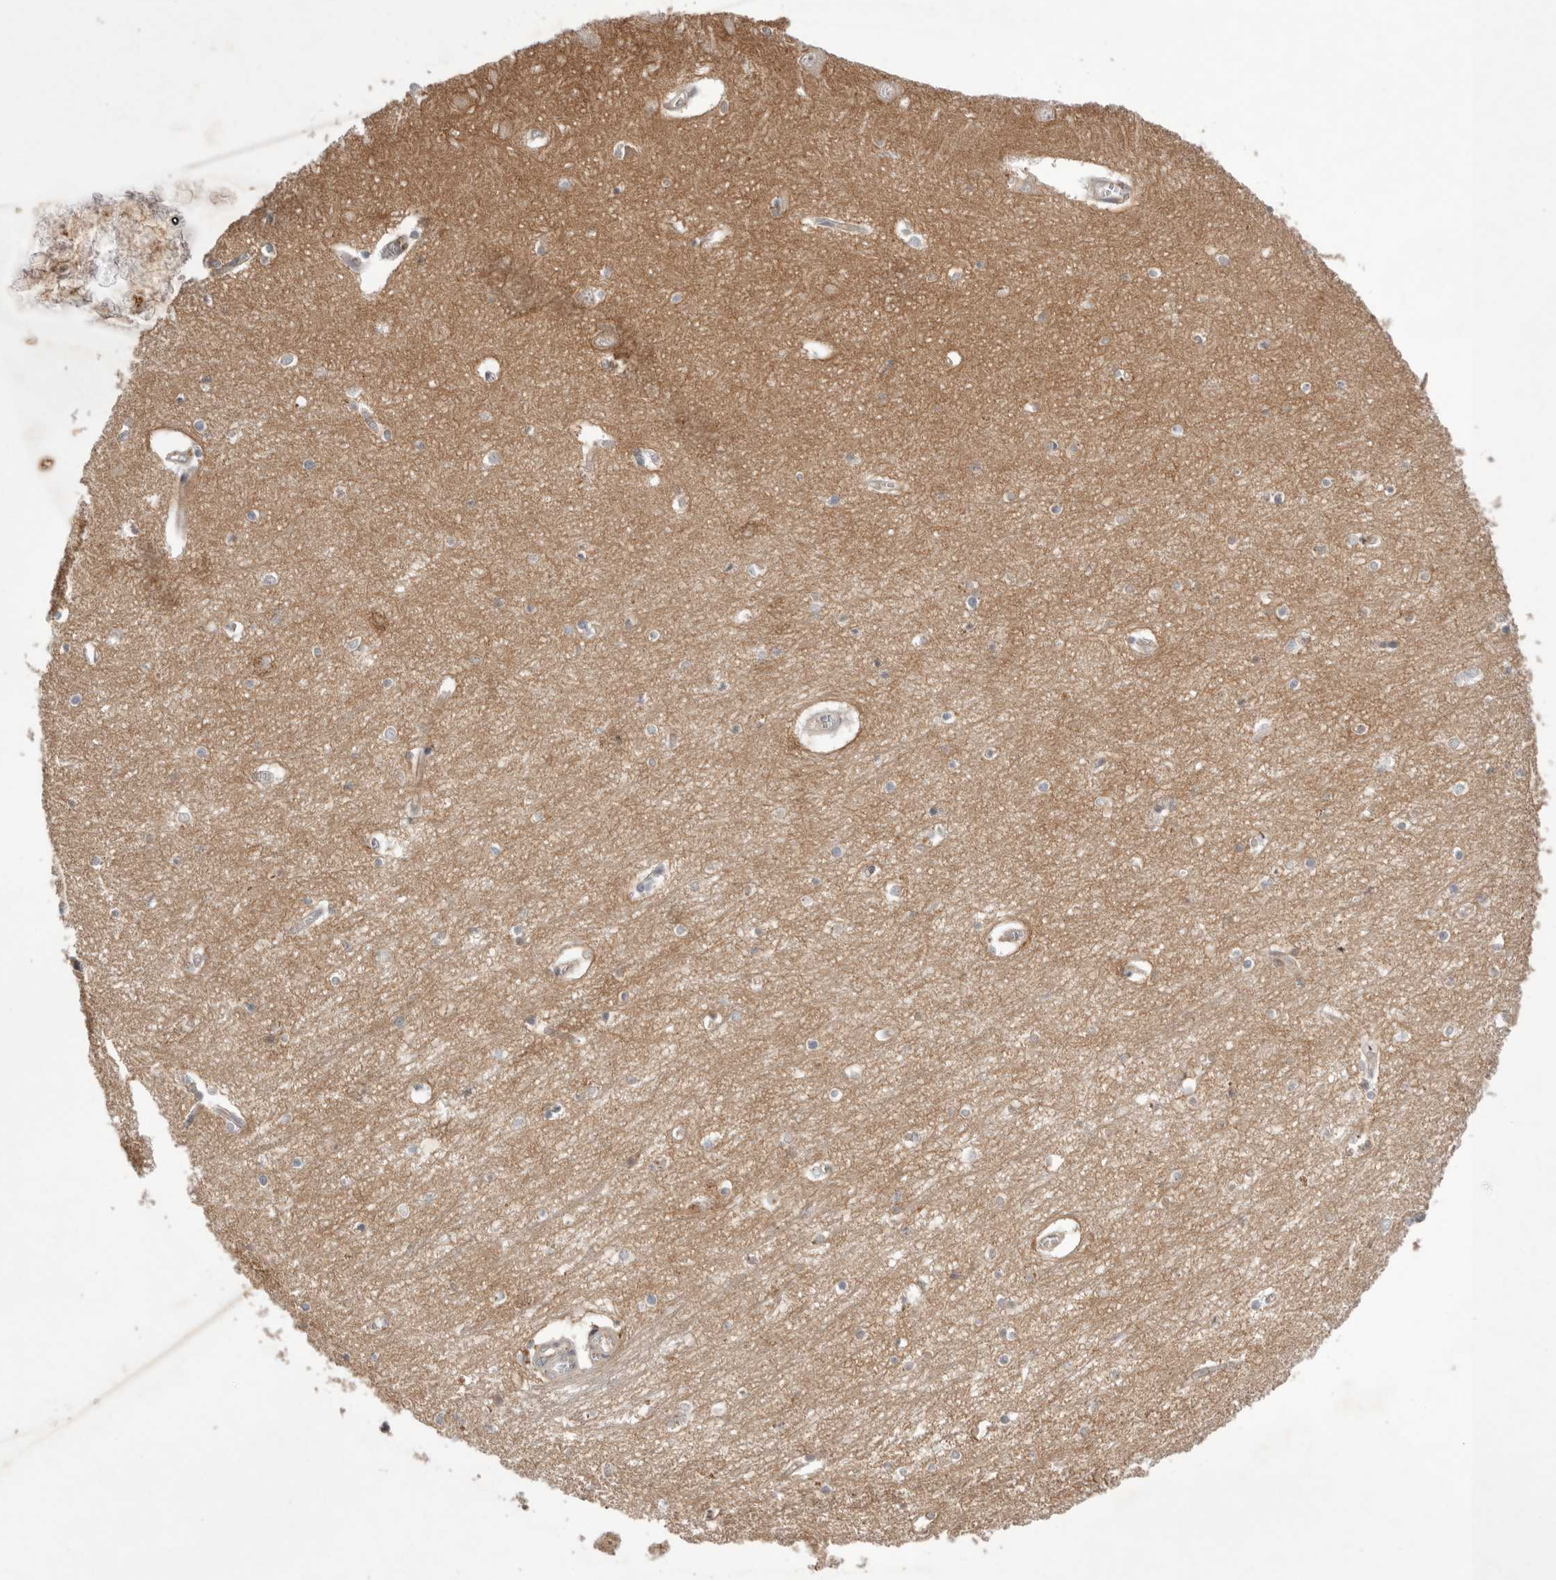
{"staining": {"intensity": "moderate", "quantity": "<25%", "location": "cytoplasmic/membranous"}, "tissue": "hippocampus", "cell_type": "Glial cells", "image_type": "normal", "snomed": [{"axis": "morphology", "description": "Normal tissue, NOS"}, {"axis": "topography", "description": "Hippocampus"}], "caption": "This image exhibits unremarkable hippocampus stained with IHC to label a protein in brown. The cytoplasmic/membranous of glial cells show moderate positivity for the protein. Nuclei are counter-stained blue.", "gene": "NRCAM", "patient": {"sex": "male", "age": 70}}